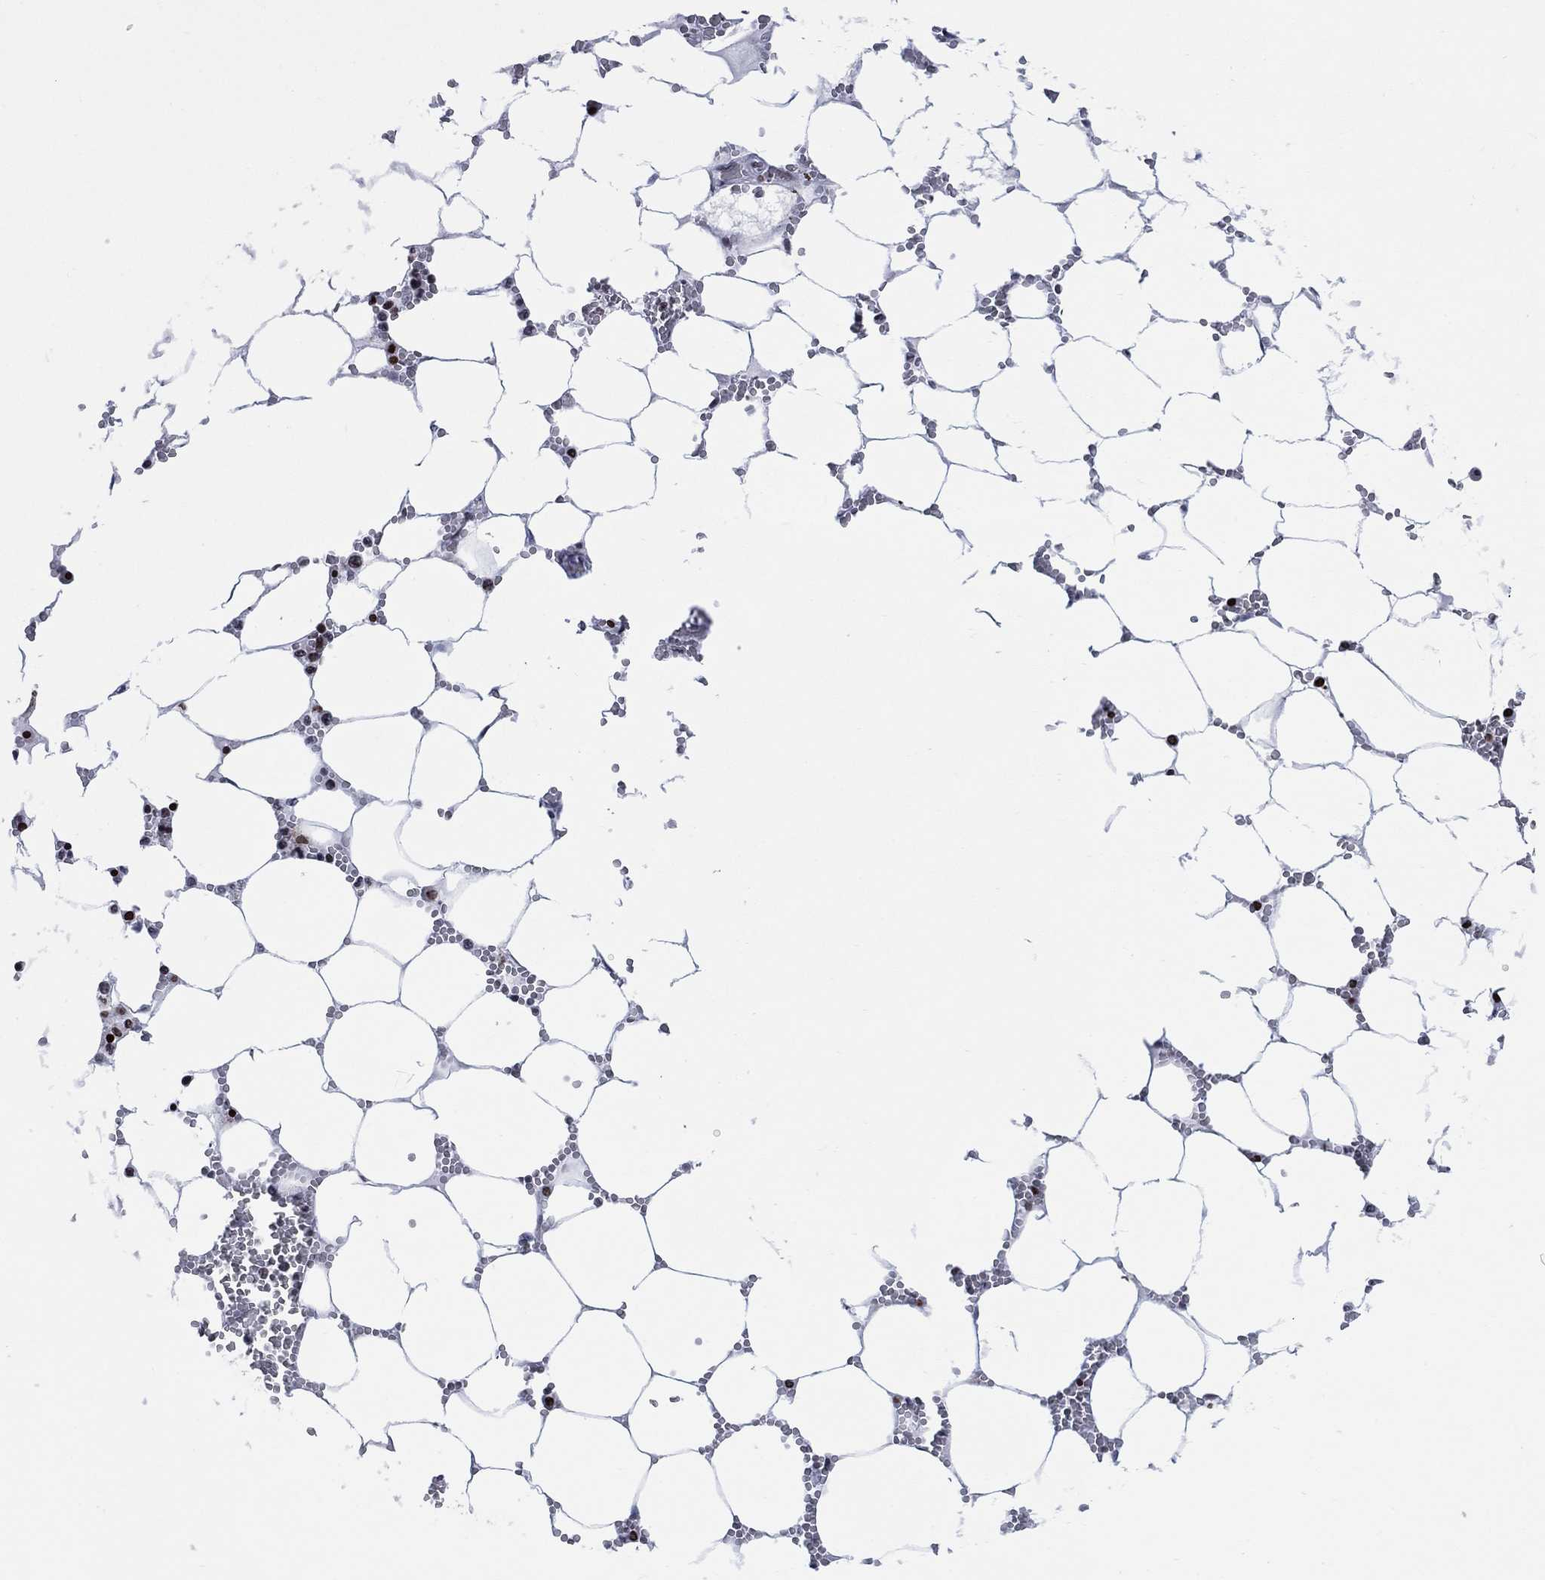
{"staining": {"intensity": "strong", "quantity": "<25%", "location": "nuclear"}, "tissue": "bone marrow", "cell_type": "Hematopoietic cells", "image_type": "normal", "snomed": [{"axis": "morphology", "description": "Normal tissue, NOS"}, {"axis": "topography", "description": "Bone marrow"}], "caption": "Immunohistochemistry of benign human bone marrow demonstrates medium levels of strong nuclear staining in about <25% of hematopoietic cells. The staining was performed using DAB (3,3'-diaminobenzidine), with brown indicating positive protein expression. Nuclei are stained blue with hematoxylin.", "gene": "HMGA1", "patient": {"sex": "female", "age": 64}}